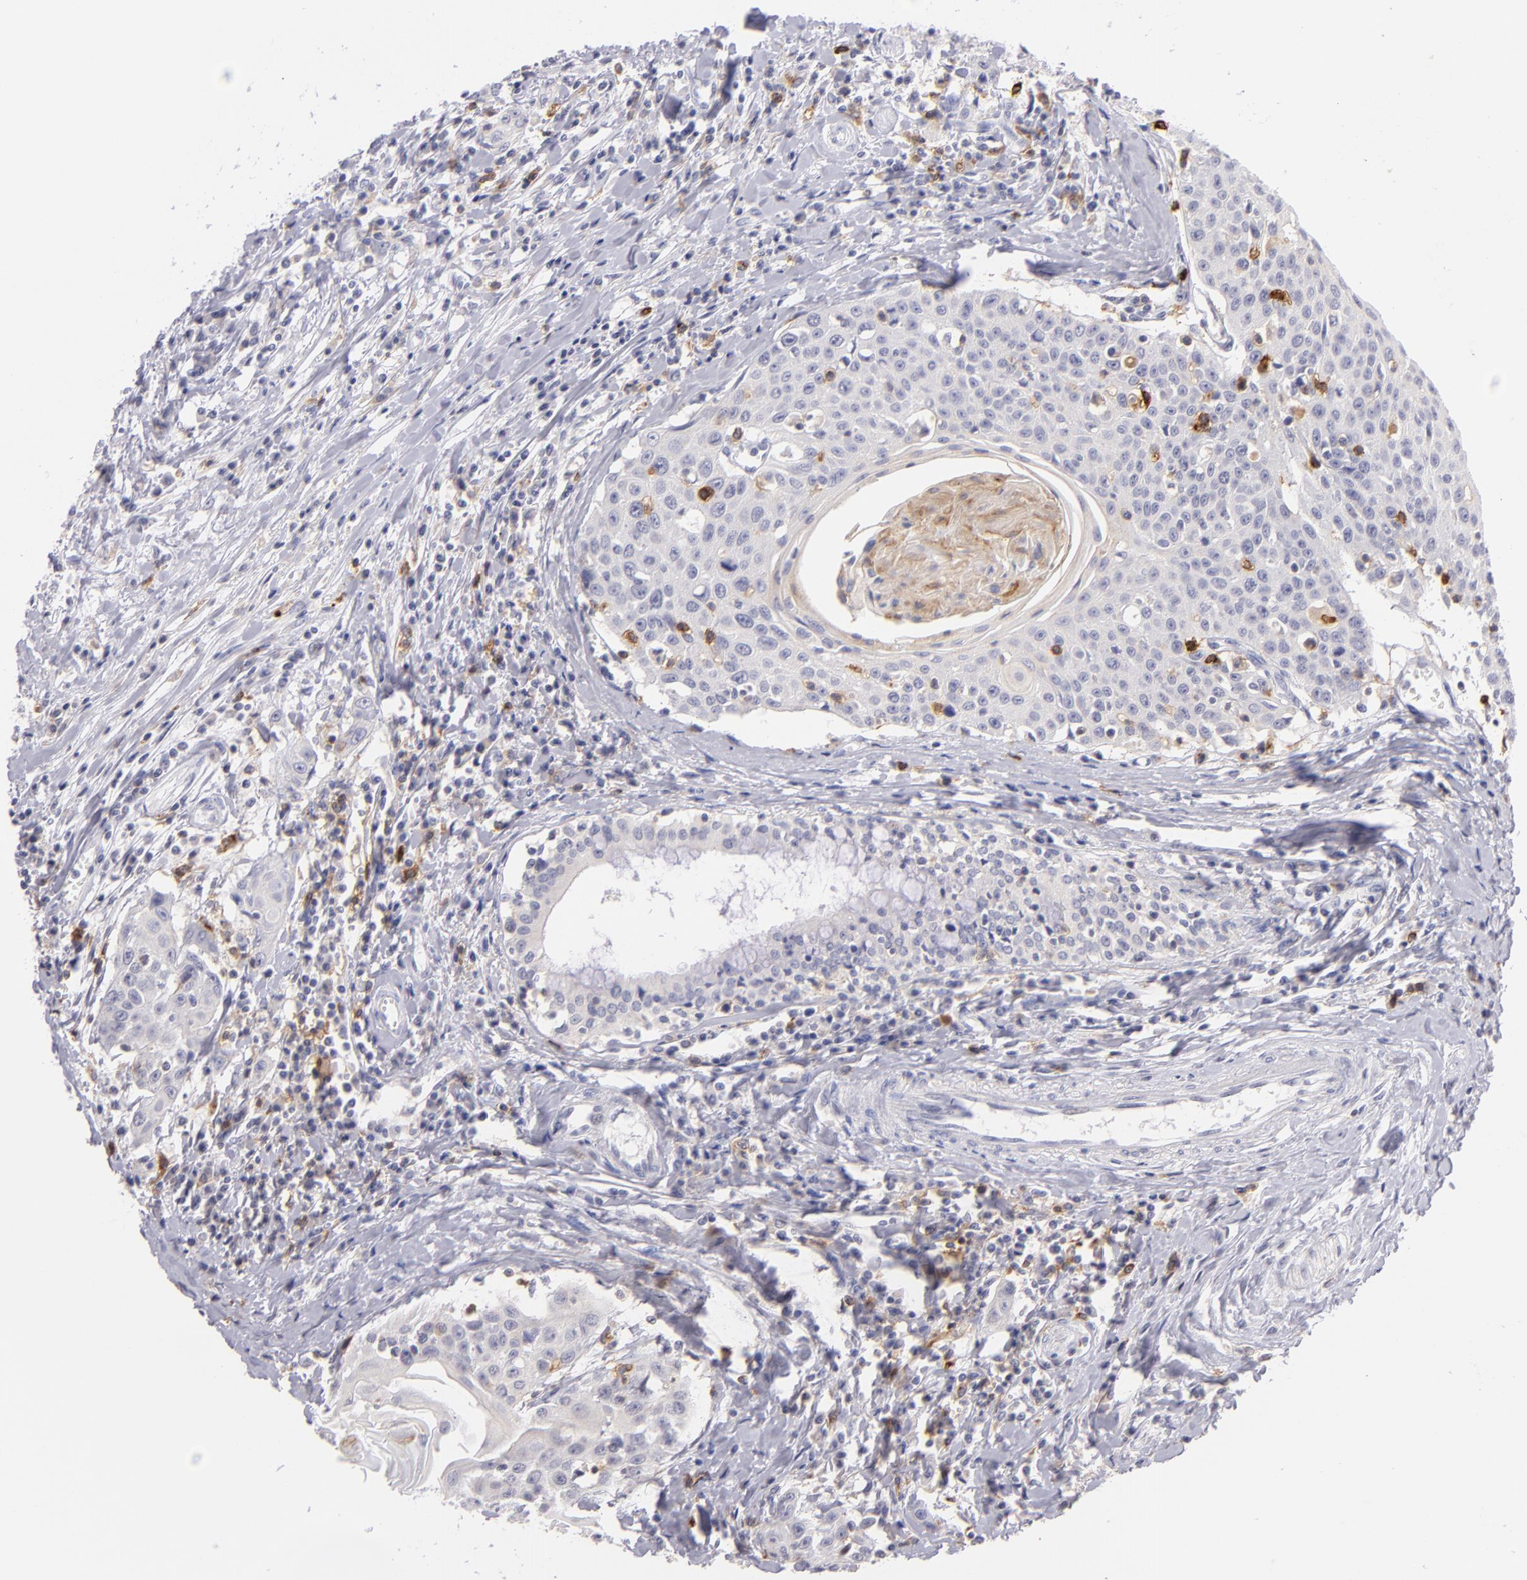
{"staining": {"intensity": "negative", "quantity": "none", "location": "none"}, "tissue": "head and neck cancer", "cell_type": "Tumor cells", "image_type": "cancer", "snomed": [{"axis": "morphology", "description": "Squamous cell carcinoma, NOS"}, {"axis": "morphology", "description": "Squamous cell carcinoma, metastatic, NOS"}, {"axis": "topography", "description": "Lymph node"}, {"axis": "topography", "description": "Salivary gland"}, {"axis": "topography", "description": "Head-Neck"}], "caption": "IHC micrograph of human squamous cell carcinoma (head and neck) stained for a protein (brown), which reveals no expression in tumor cells. (Stains: DAB (3,3'-diaminobenzidine) immunohistochemistry (IHC) with hematoxylin counter stain, Microscopy: brightfield microscopy at high magnification).", "gene": "IL2RA", "patient": {"sex": "female", "age": 74}}